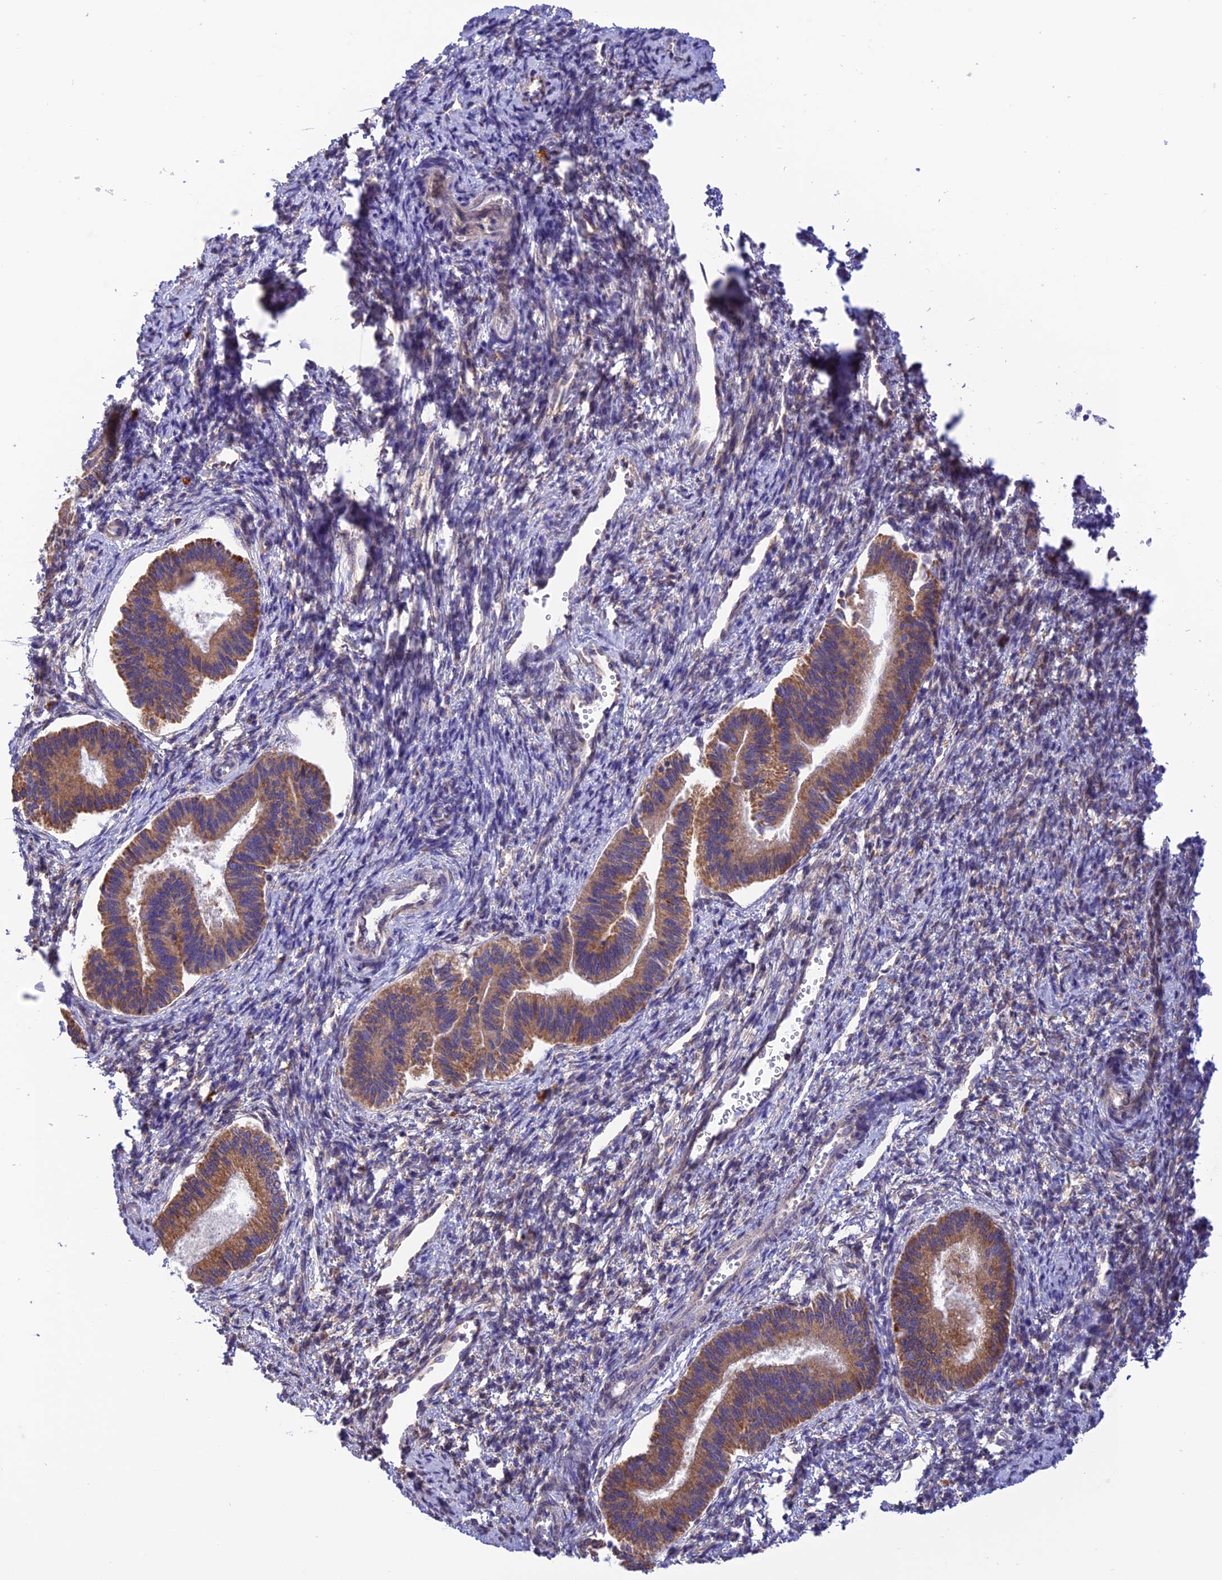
{"staining": {"intensity": "negative", "quantity": "none", "location": "none"}, "tissue": "endometrium", "cell_type": "Cells in endometrial stroma", "image_type": "normal", "snomed": [{"axis": "morphology", "description": "Normal tissue, NOS"}, {"axis": "topography", "description": "Endometrium"}], "caption": "An image of endometrium stained for a protein exhibits no brown staining in cells in endometrial stroma. (DAB IHC with hematoxylin counter stain).", "gene": "ENSG00000255439", "patient": {"sex": "female", "age": 25}}